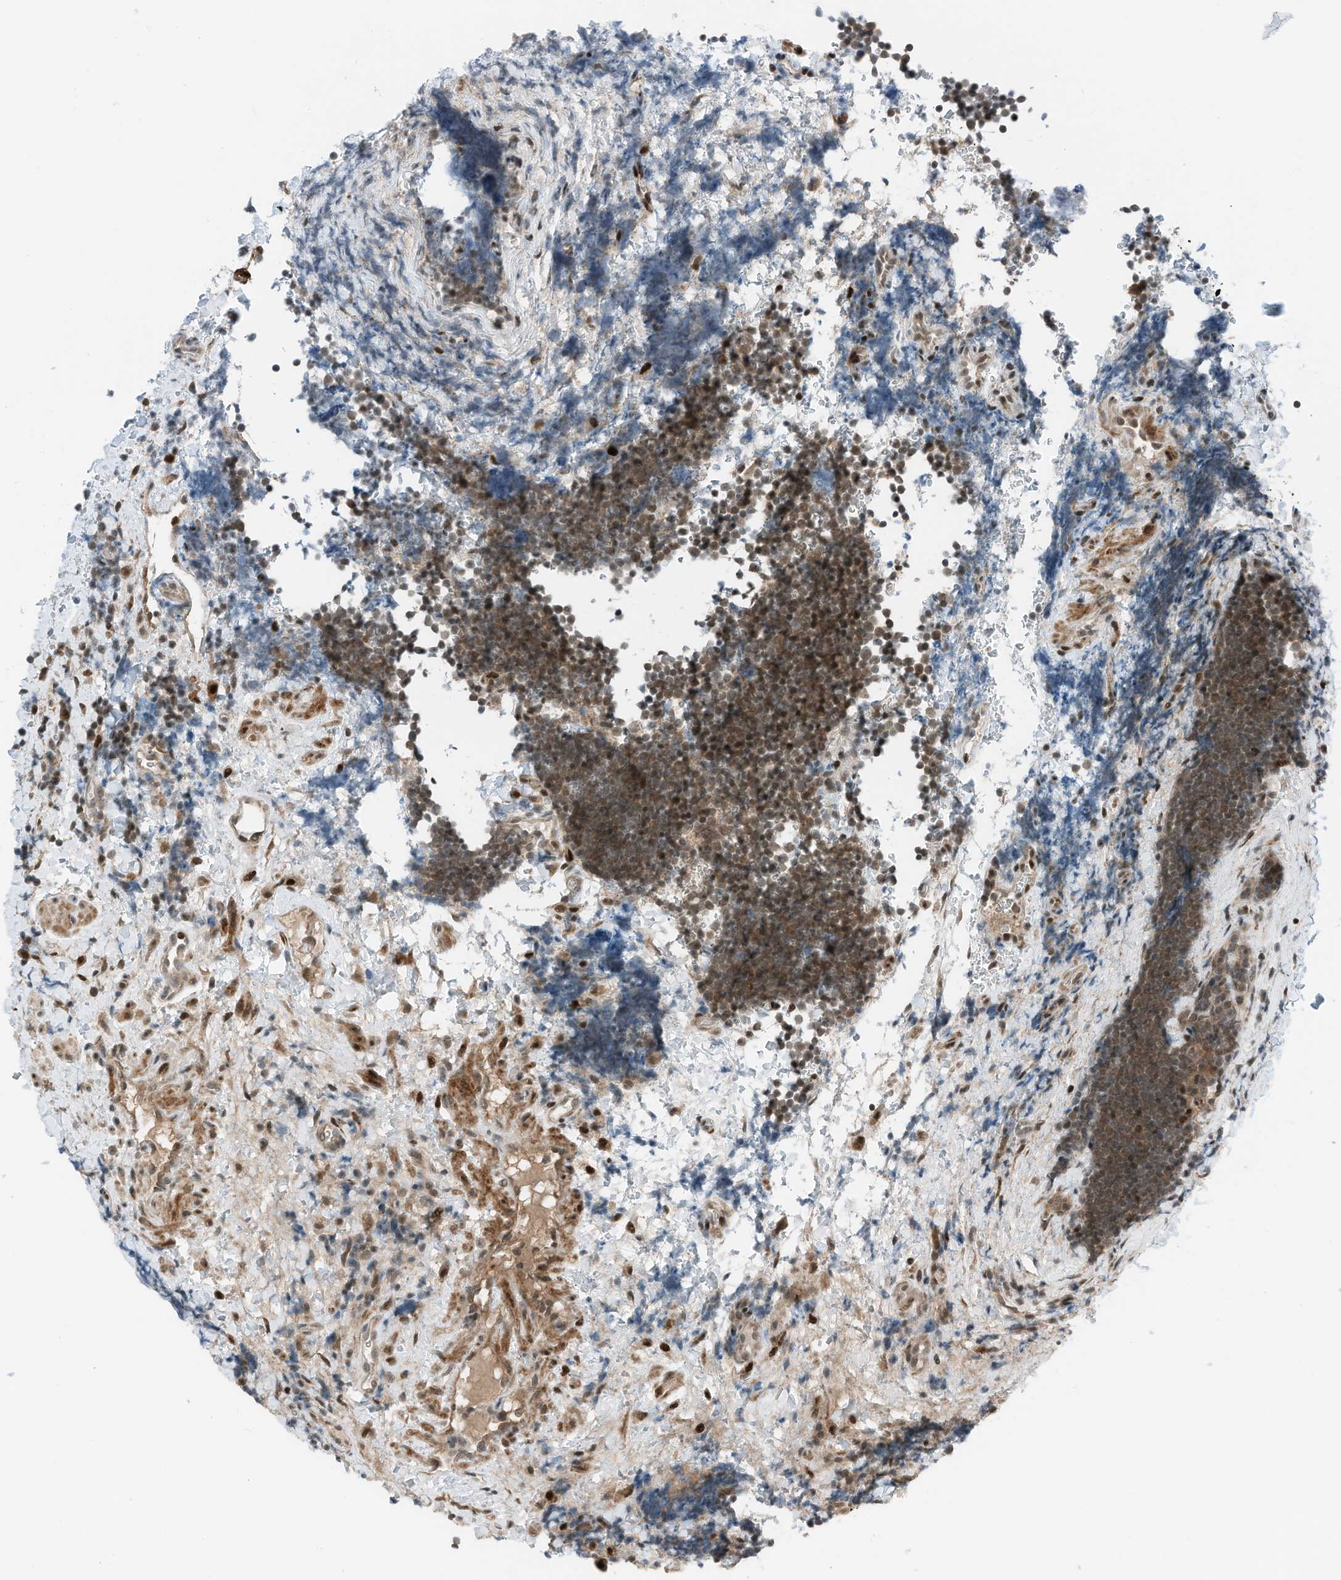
{"staining": {"intensity": "moderate", "quantity": ">75%", "location": "cytoplasmic/membranous,nuclear"}, "tissue": "lymphoma", "cell_type": "Tumor cells", "image_type": "cancer", "snomed": [{"axis": "morphology", "description": "Malignant lymphoma, non-Hodgkin's type, High grade"}, {"axis": "topography", "description": "Lymph node"}], "caption": "Moderate cytoplasmic/membranous and nuclear positivity is appreciated in about >75% of tumor cells in malignant lymphoma, non-Hodgkin's type (high-grade). (DAB IHC, brown staining for protein, blue staining for nuclei).", "gene": "RMND1", "patient": {"sex": "male", "age": 13}}